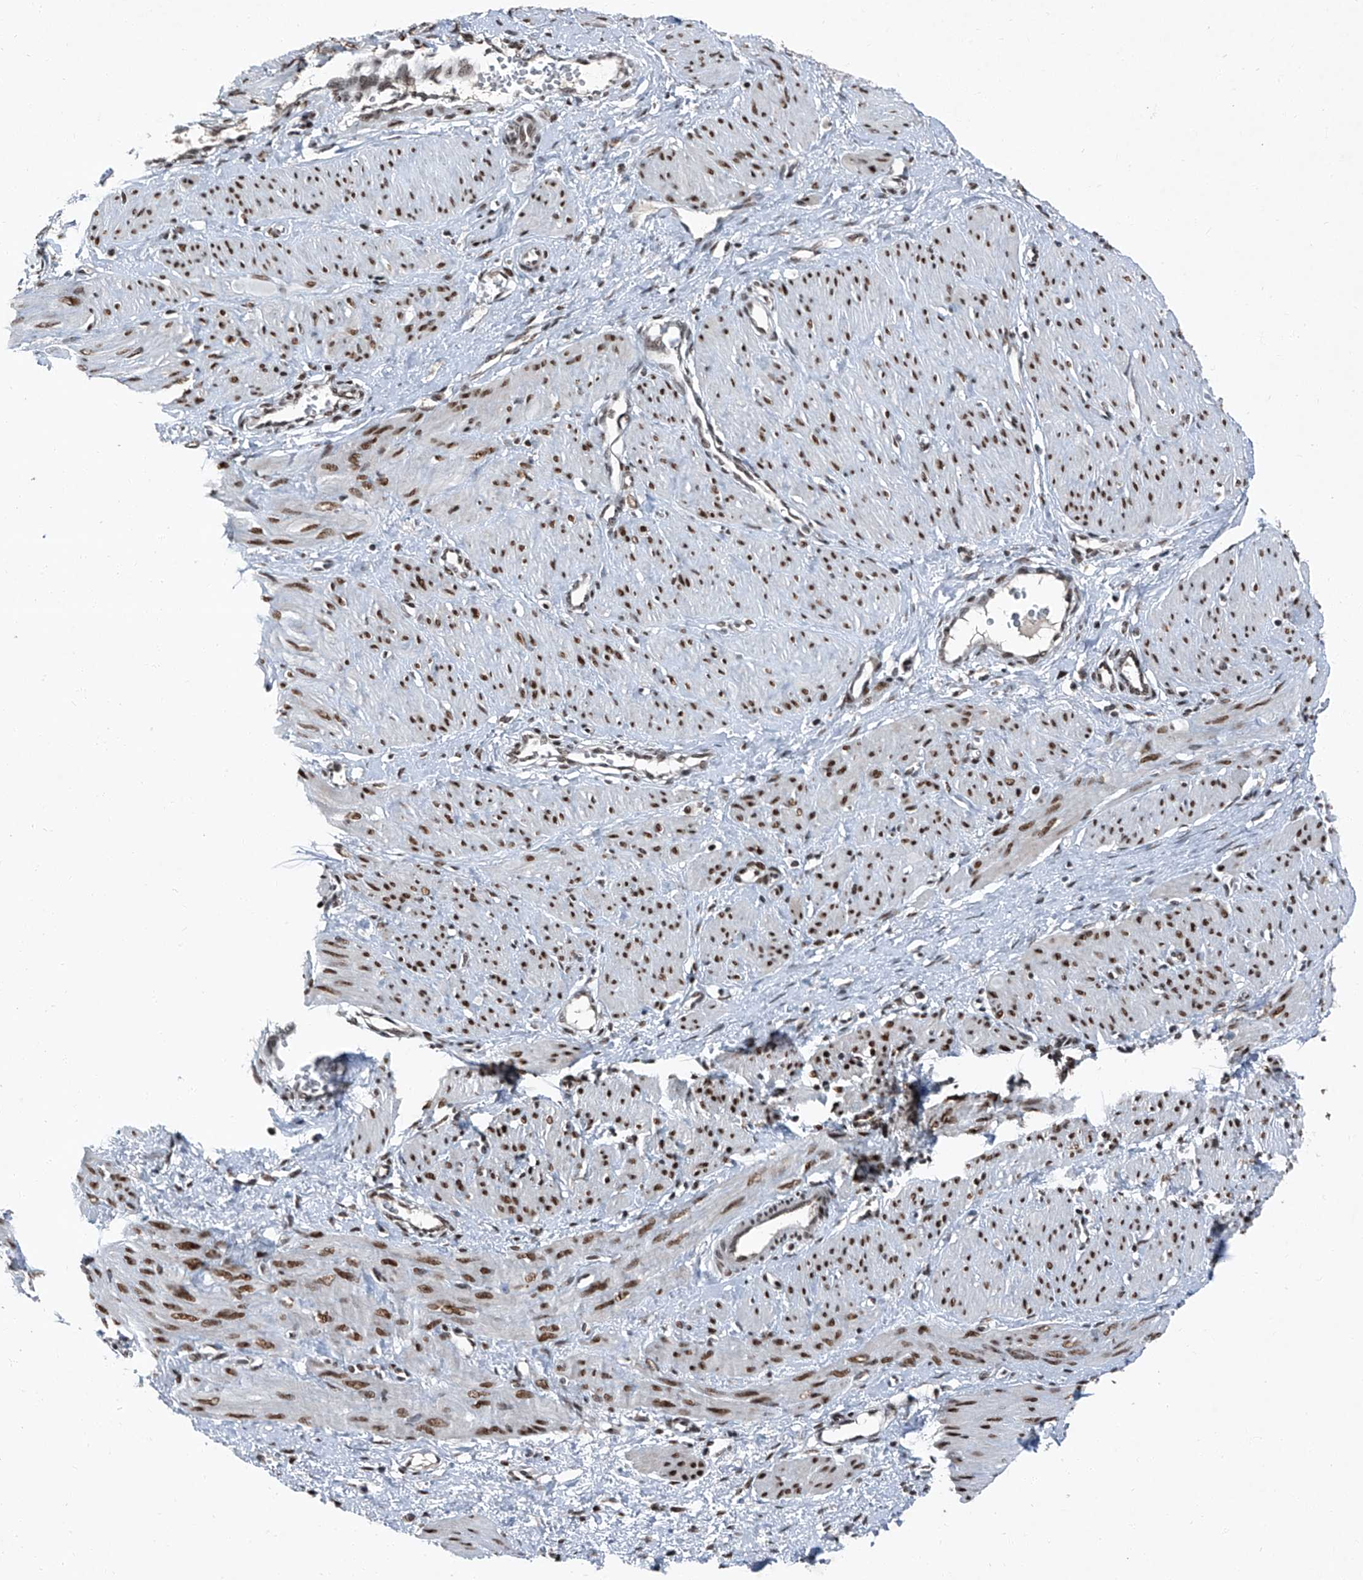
{"staining": {"intensity": "moderate", "quantity": ">75%", "location": "nuclear"}, "tissue": "smooth muscle", "cell_type": "Smooth muscle cells", "image_type": "normal", "snomed": [{"axis": "morphology", "description": "Normal tissue, NOS"}, {"axis": "topography", "description": "Endometrium"}], "caption": "A micrograph showing moderate nuclear positivity in about >75% of smooth muscle cells in unremarkable smooth muscle, as visualized by brown immunohistochemical staining.", "gene": "BMI1", "patient": {"sex": "female", "age": 33}}